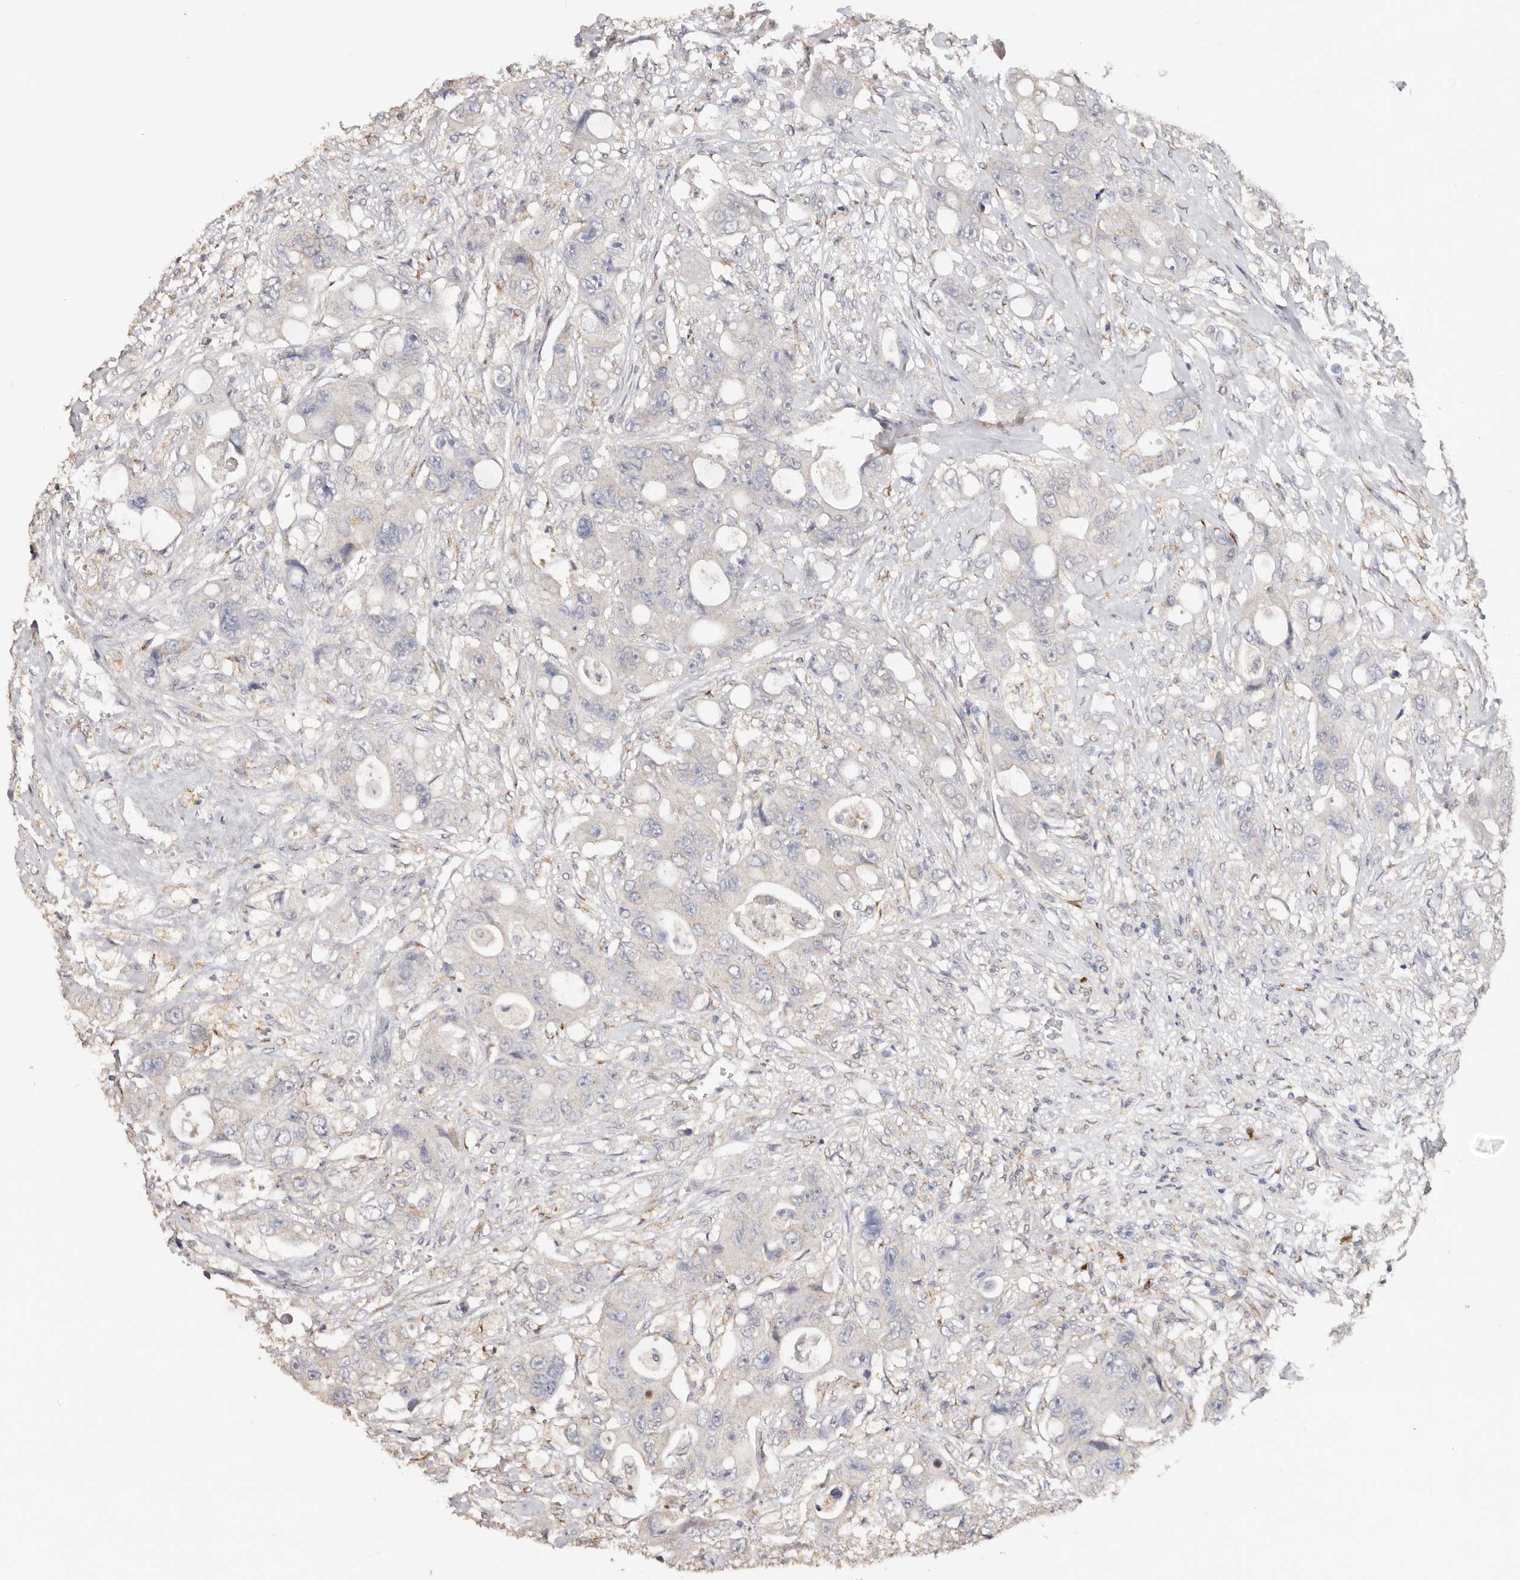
{"staining": {"intensity": "negative", "quantity": "none", "location": "none"}, "tissue": "colorectal cancer", "cell_type": "Tumor cells", "image_type": "cancer", "snomed": [{"axis": "morphology", "description": "Adenocarcinoma, NOS"}, {"axis": "topography", "description": "Colon"}], "caption": "A histopathology image of human adenocarcinoma (colorectal) is negative for staining in tumor cells.", "gene": "LGALS7B", "patient": {"sex": "female", "age": 46}}